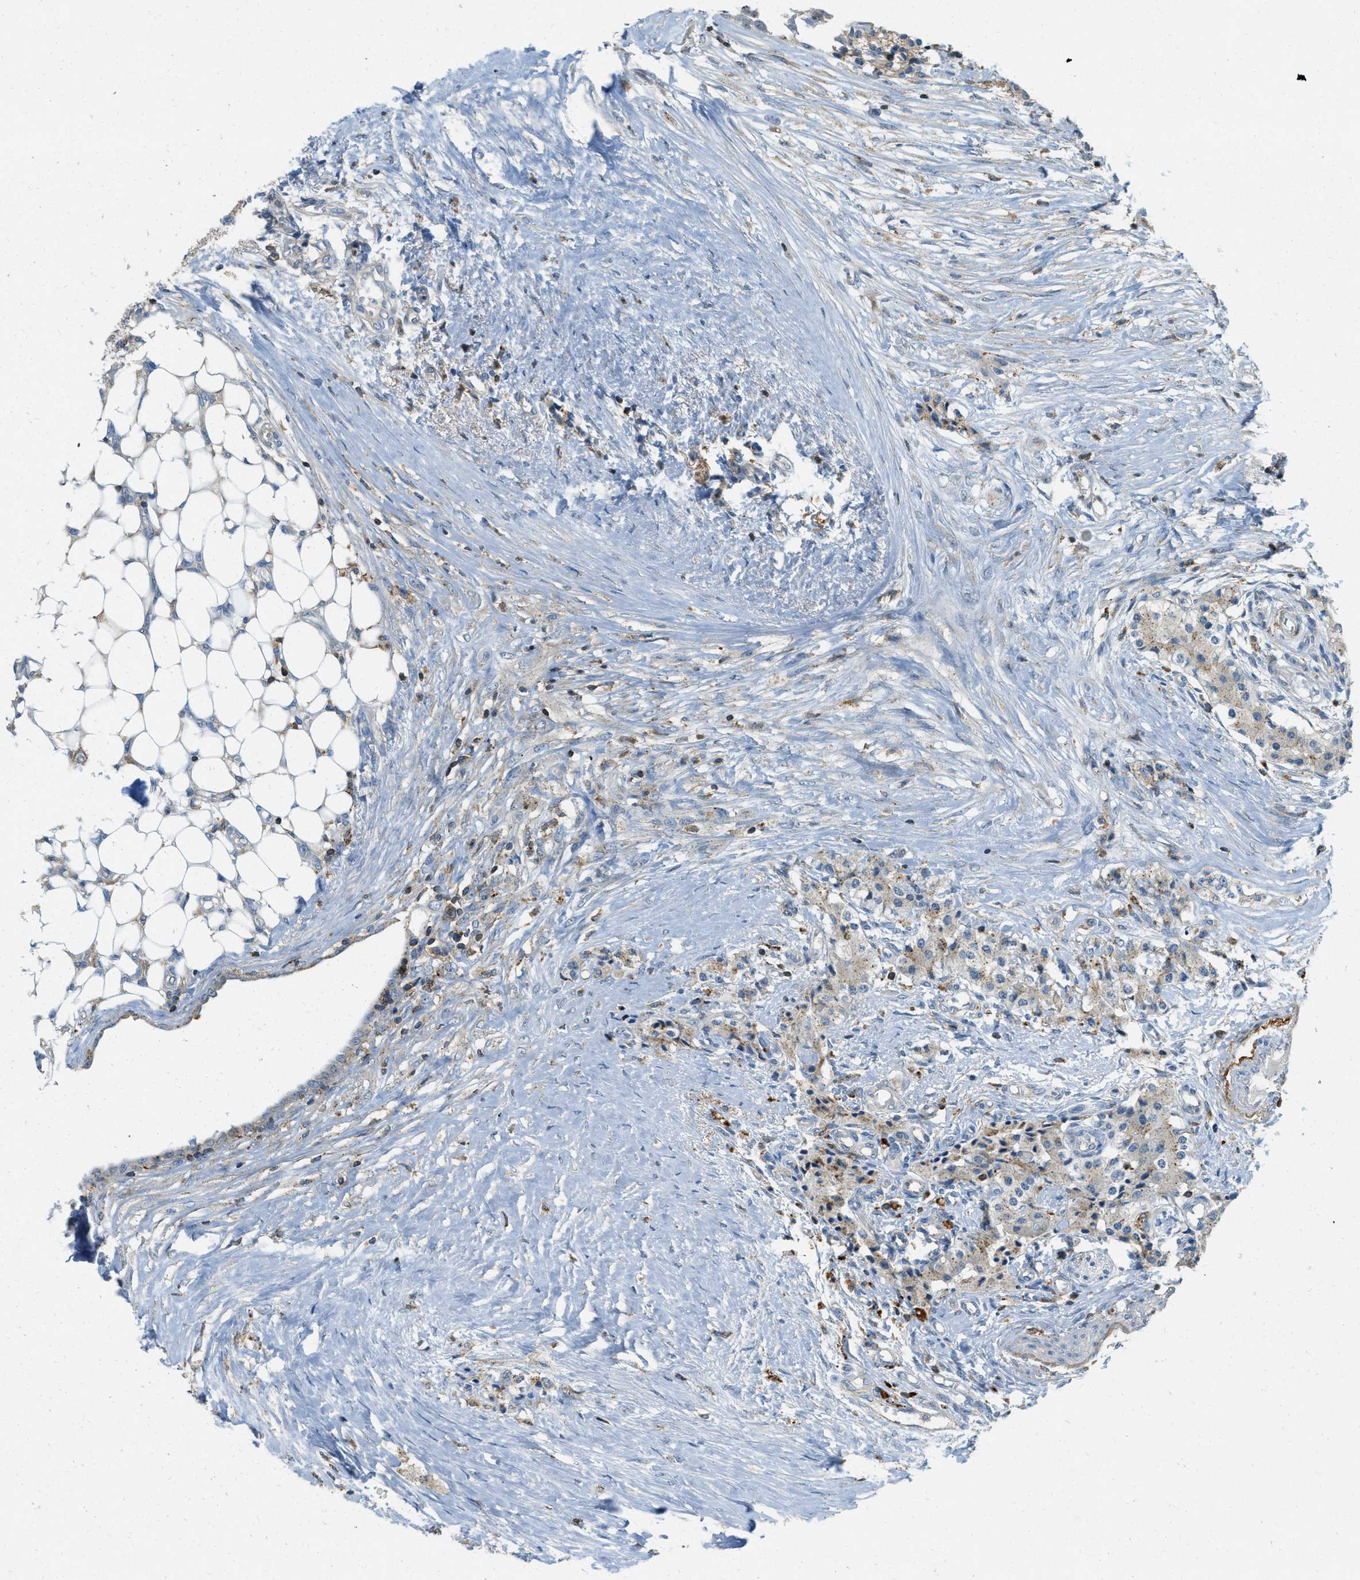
{"staining": {"intensity": "weak", "quantity": "<25%", "location": "cytoplasmic/membranous"}, "tissue": "carcinoid", "cell_type": "Tumor cells", "image_type": "cancer", "snomed": [{"axis": "morphology", "description": "Carcinoid, malignant, NOS"}, {"axis": "topography", "description": "Colon"}], "caption": "High power microscopy photomicrograph of an immunohistochemistry (IHC) image of malignant carcinoid, revealing no significant expression in tumor cells.", "gene": "PLBD2", "patient": {"sex": "female", "age": 52}}